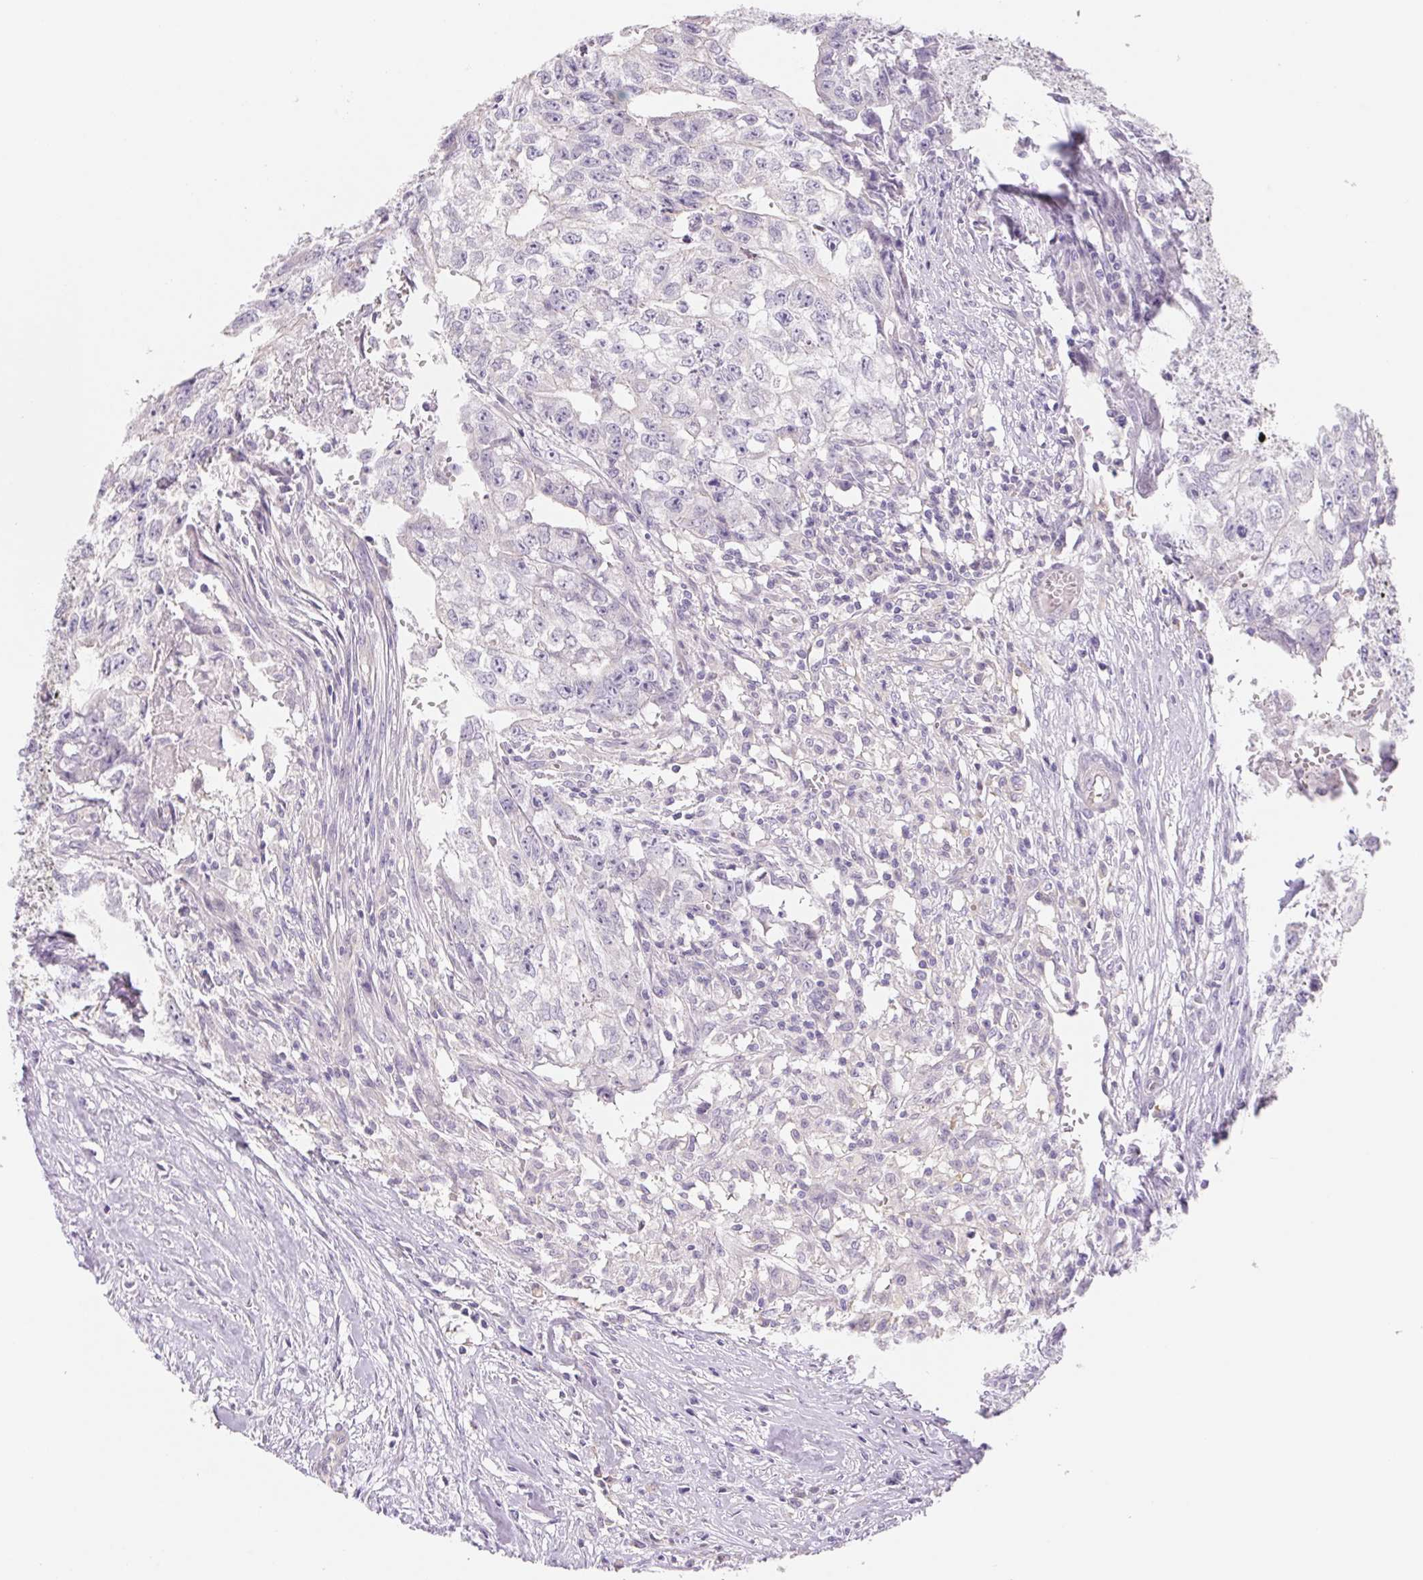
{"staining": {"intensity": "negative", "quantity": "none", "location": "none"}, "tissue": "testis cancer", "cell_type": "Tumor cells", "image_type": "cancer", "snomed": [{"axis": "morphology", "description": "Carcinoma, Embryonal, NOS"}, {"axis": "morphology", "description": "Teratoma, malignant, NOS"}, {"axis": "topography", "description": "Testis"}], "caption": "High power microscopy histopathology image of an IHC micrograph of malignant teratoma (testis), revealing no significant expression in tumor cells.", "gene": "CTNND2", "patient": {"sex": "male", "age": 24}}